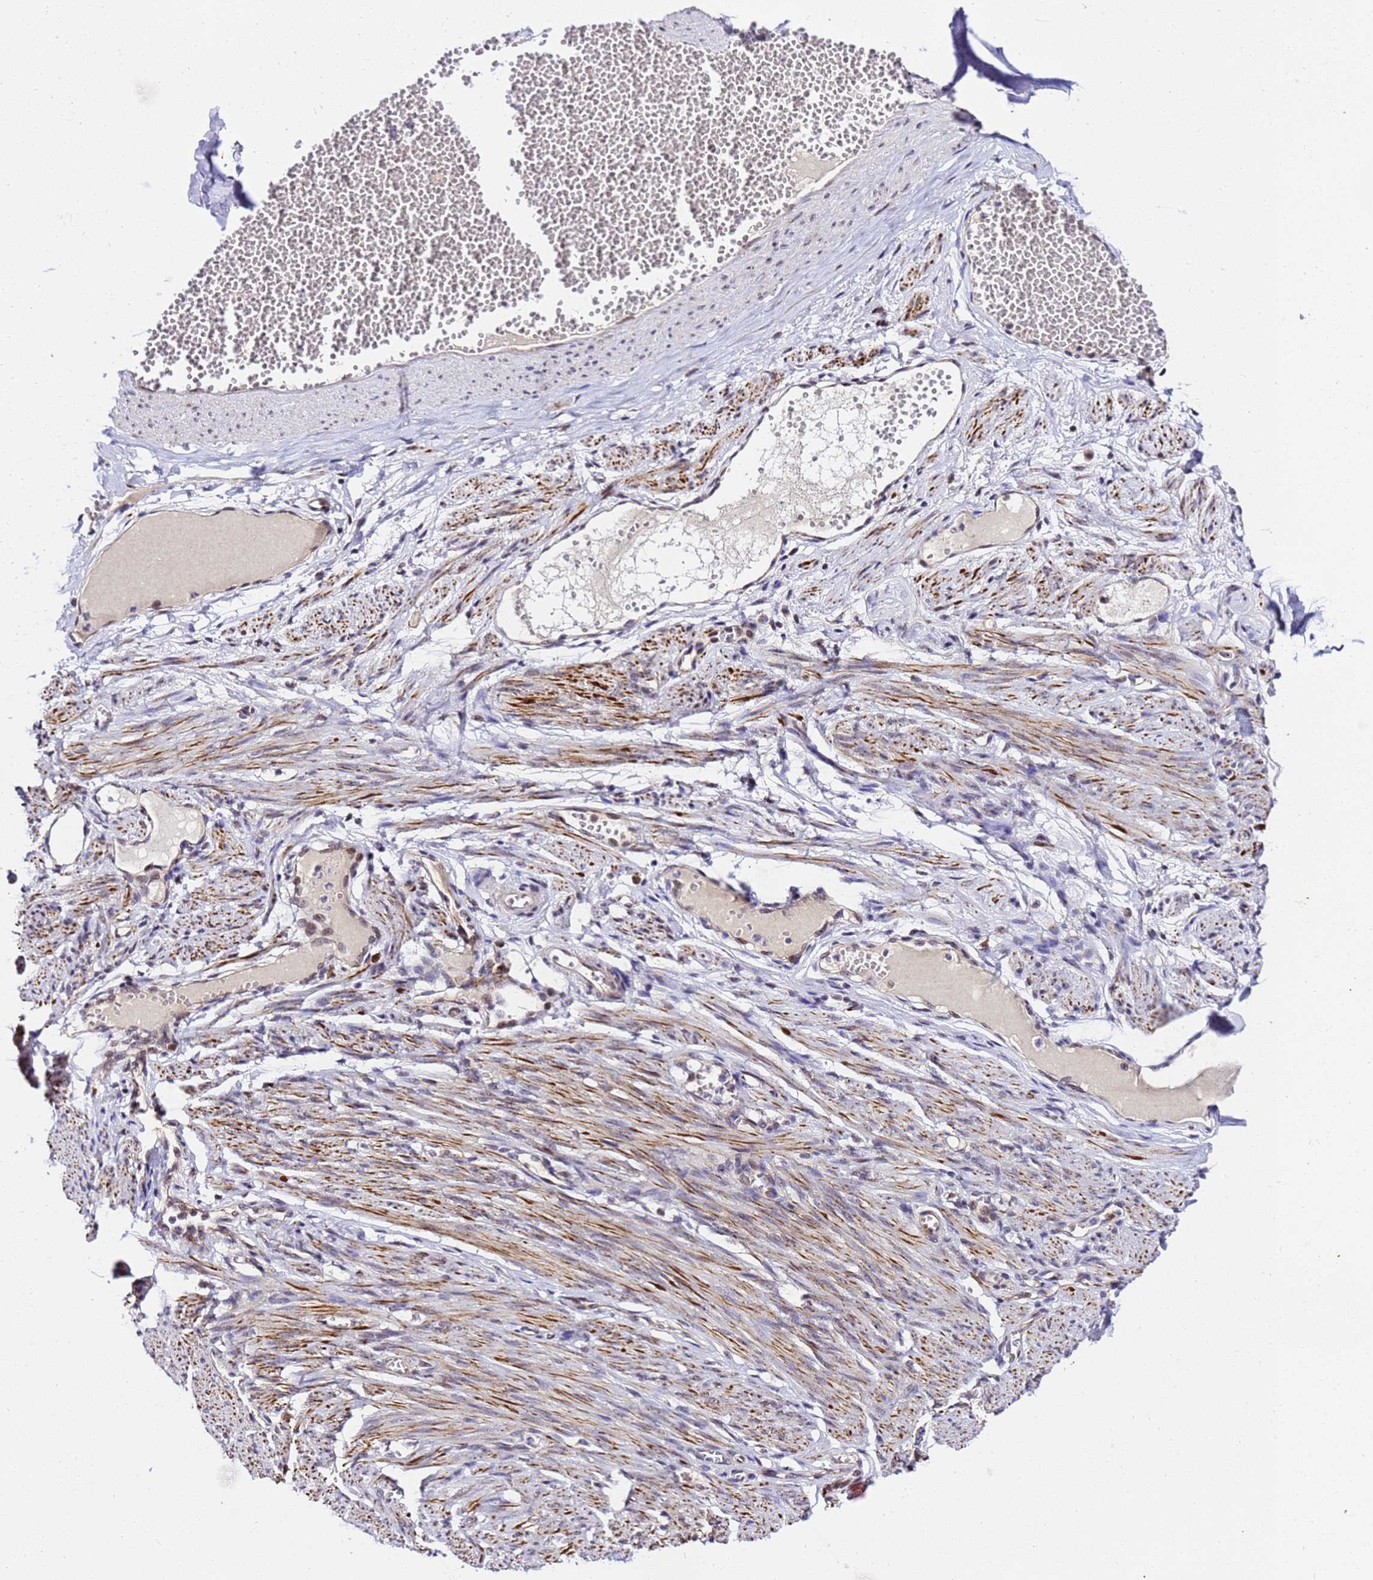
{"staining": {"intensity": "moderate", "quantity": "<25%", "location": "nuclear"}, "tissue": "soft tissue", "cell_type": "Chondrocytes", "image_type": "normal", "snomed": [{"axis": "morphology", "description": "Normal tissue, NOS"}, {"axis": "topography", "description": "Smooth muscle"}, {"axis": "topography", "description": "Peripheral nerve tissue"}], "caption": "Immunohistochemistry staining of unremarkable soft tissue, which demonstrates low levels of moderate nuclear expression in approximately <25% of chondrocytes indicating moderate nuclear protein expression. The staining was performed using DAB (brown) for protein detection and nuclei were counterstained in hematoxylin (blue).", "gene": "SLX4IP", "patient": {"sex": "female", "age": 39}}